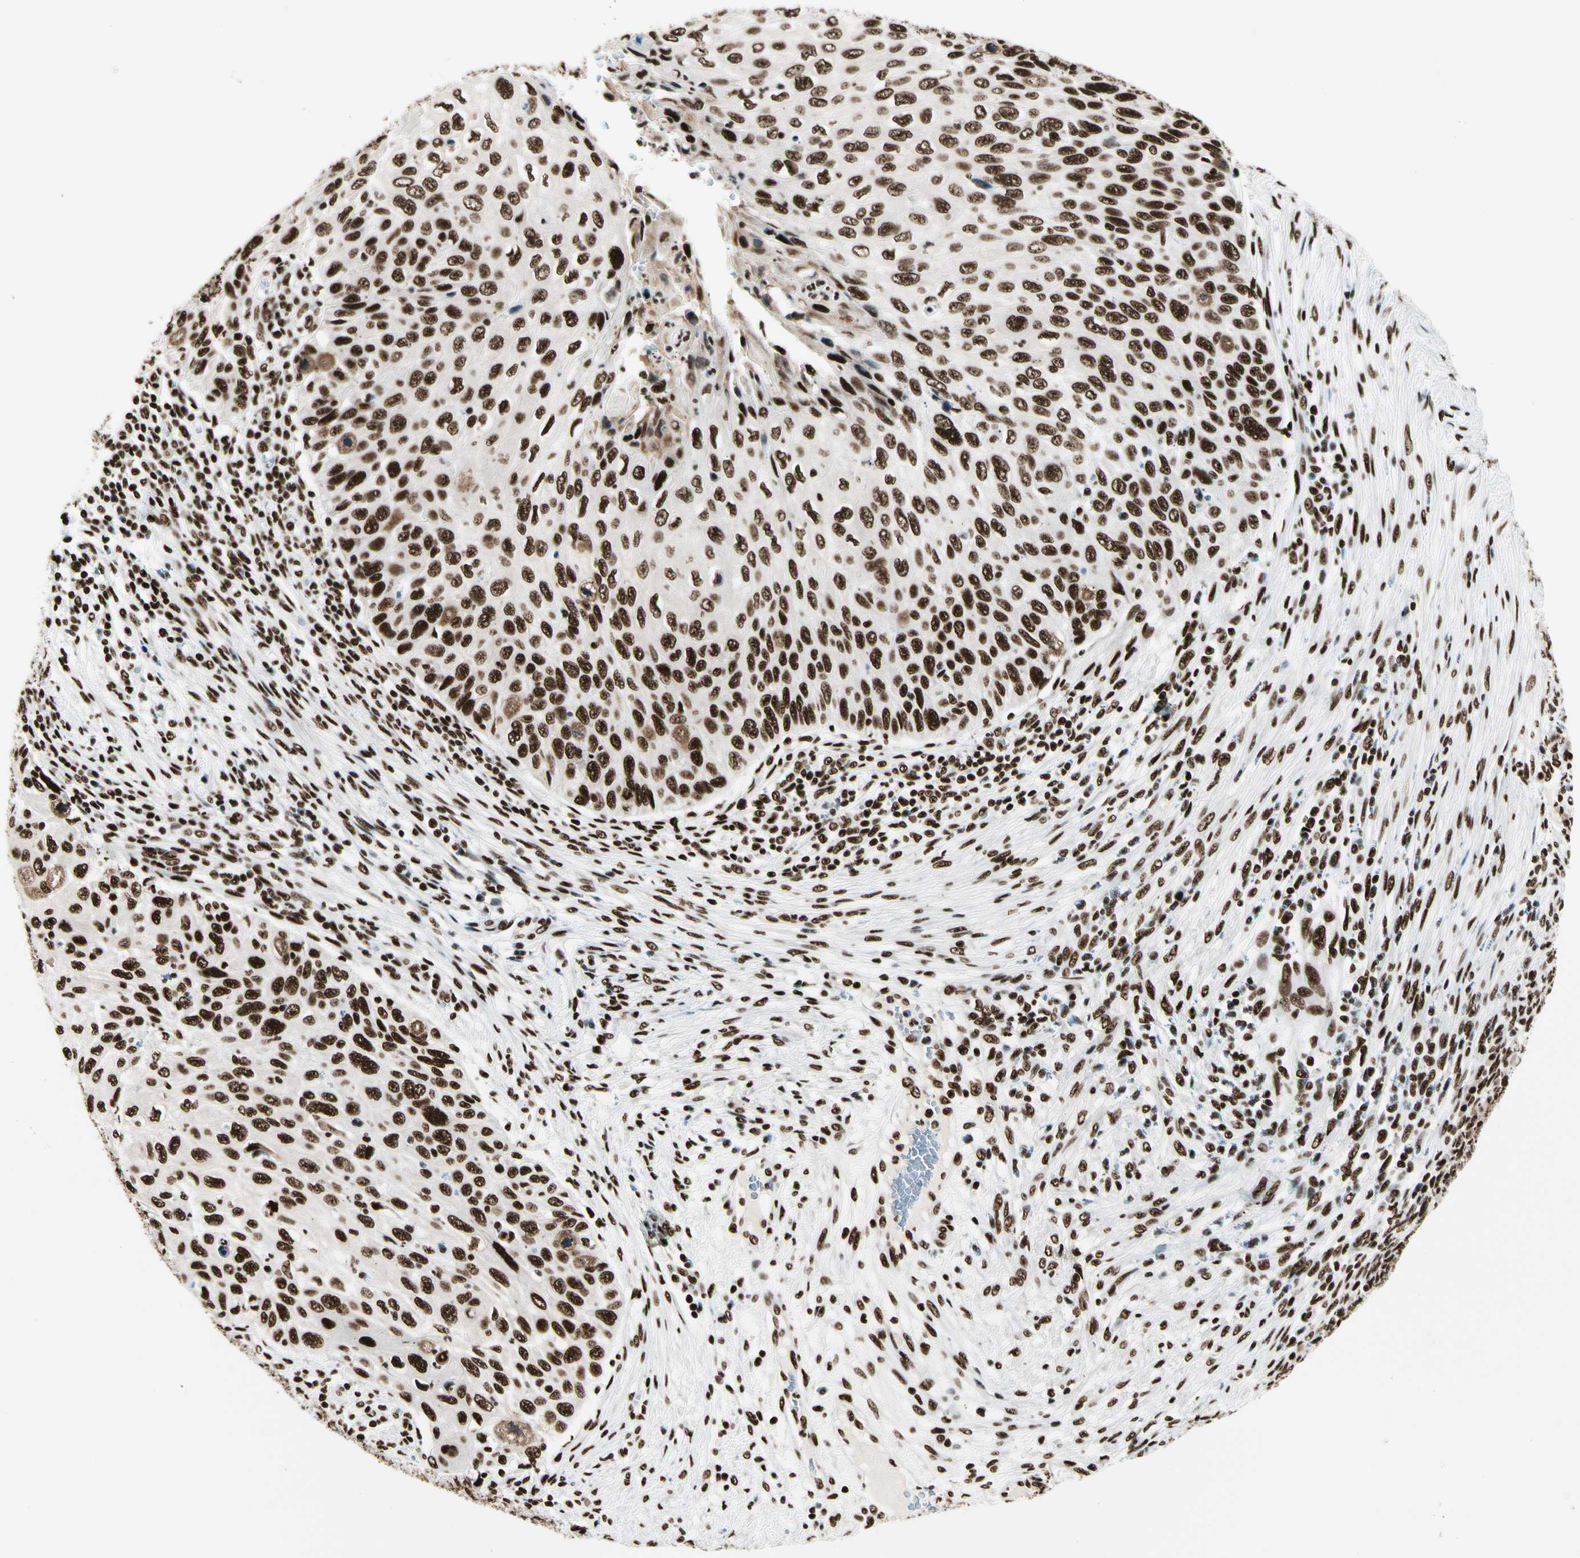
{"staining": {"intensity": "strong", "quantity": ">75%", "location": "nuclear"}, "tissue": "cervical cancer", "cell_type": "Tumor cells", "image_type": "cancer", "snomed": [{"axis": "morphology", "description": "Squamous cell carcinoma, NOS"}, {"axis": "topography", "description": "Cervix"}], "caption": "Immunohistochemical staining of squamous cell carcinoma (cervical) displays high levels of strong nuclear protein expression in approximately >75% of tumor cells.", "gene": "CCAR1", "patient": {"sex": "female", "age": 70}}